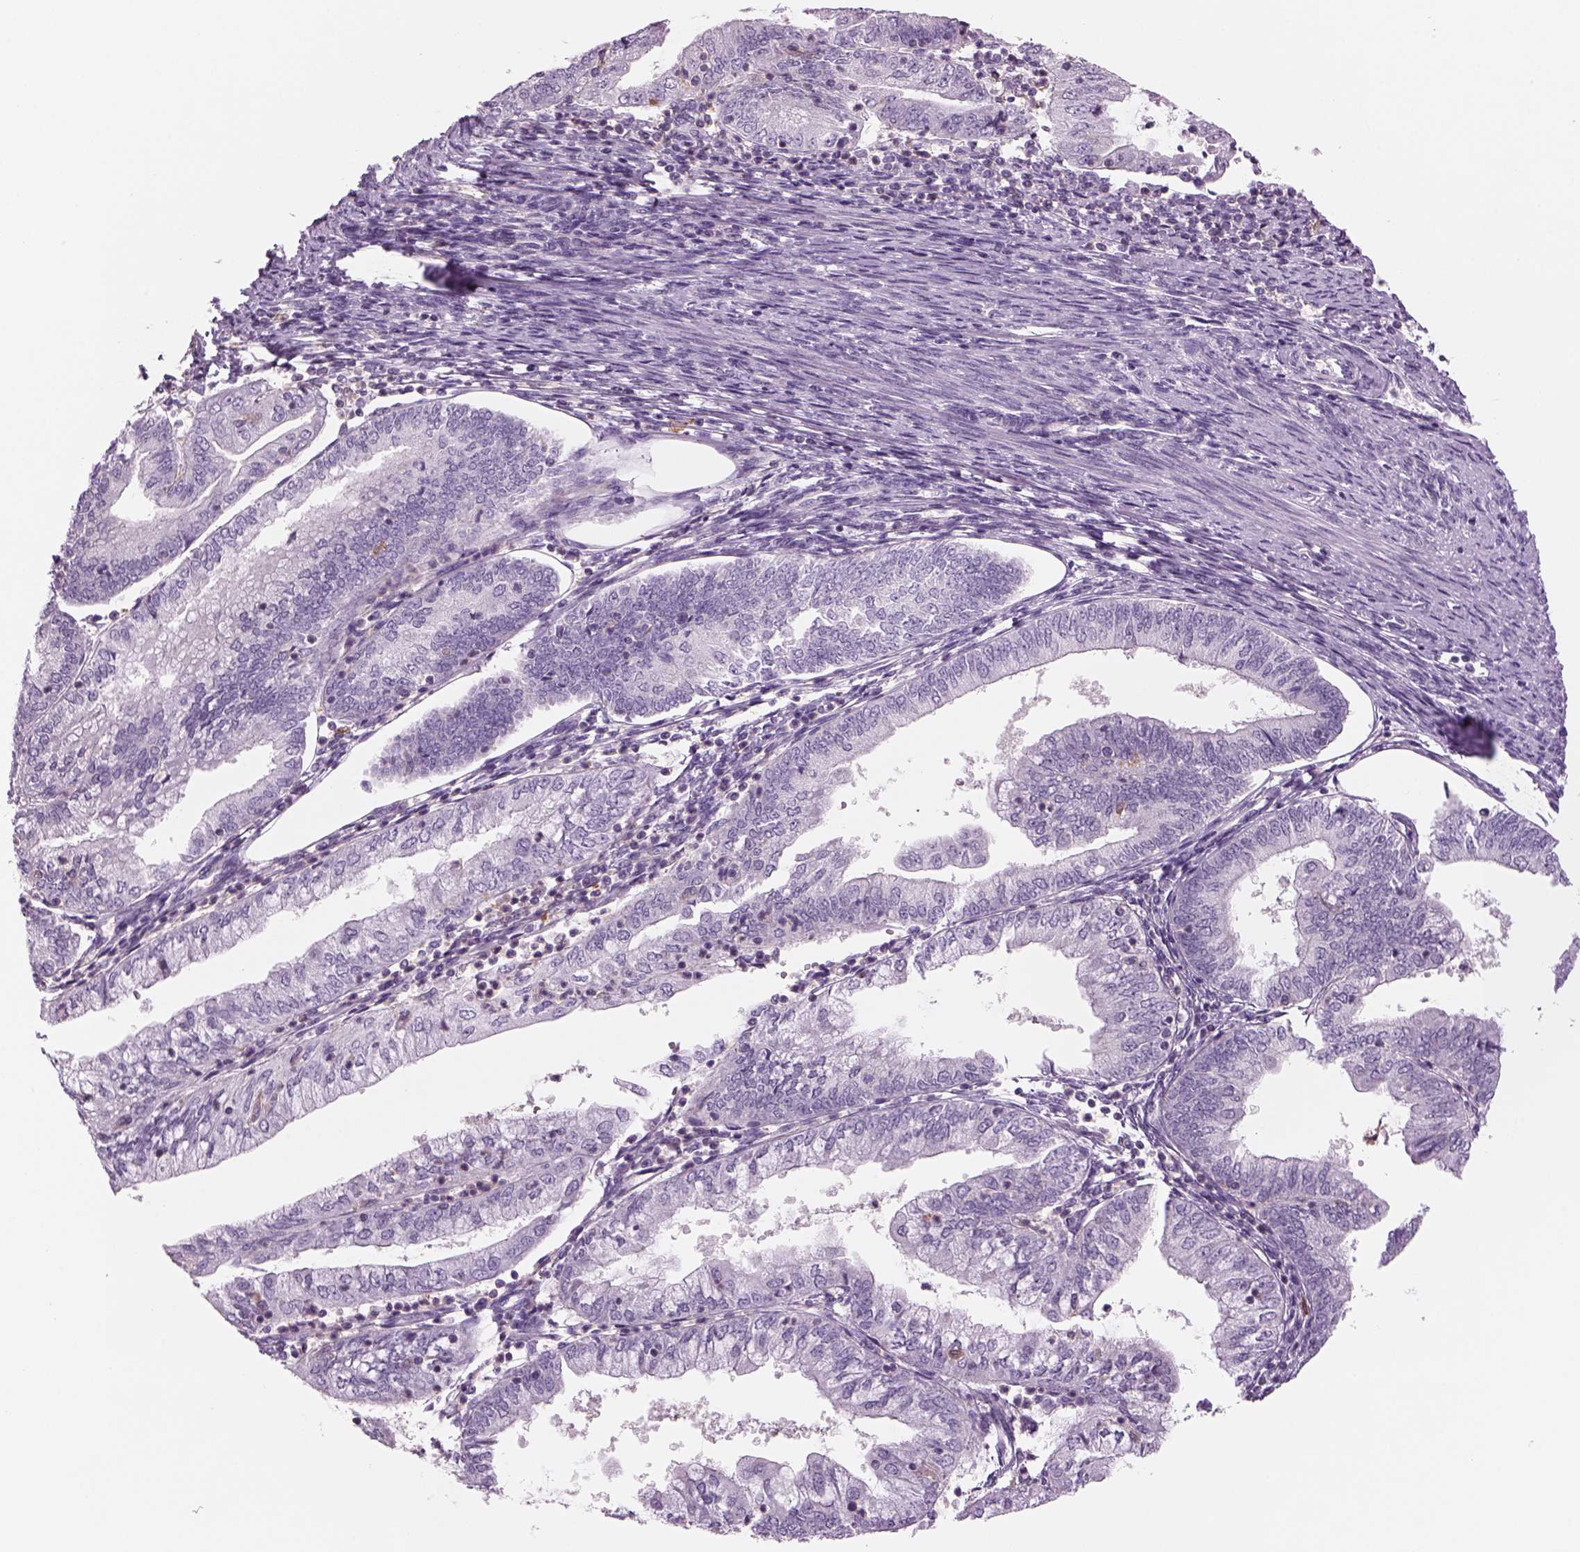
{"staining": {"intensity": "negative", "quantity": "none", "location": "none"}, "tissue": "endometrial cancer", "cell_type": "Tumor cells", "image_type": "cancer", "snomed": [{"axis": "morphology", "description": "Adenocarcinoma, NOS"}, {"axis": "topography", "description": "Endometrium"}], "caption": "A high-resolution photomicrograph shows immunohistochemistry (IHC) staining of endometrial cancer (adenocarcinoma), which displays no significant expression in tumor cells. The staining was performed using DAB to visualize the protein expression in brown, while the nuclei were stained in blue with hematoxylin (Magnification: 20x).", "gene": "SLC1A7", "patient": {"sex": "female", "age": 55}}